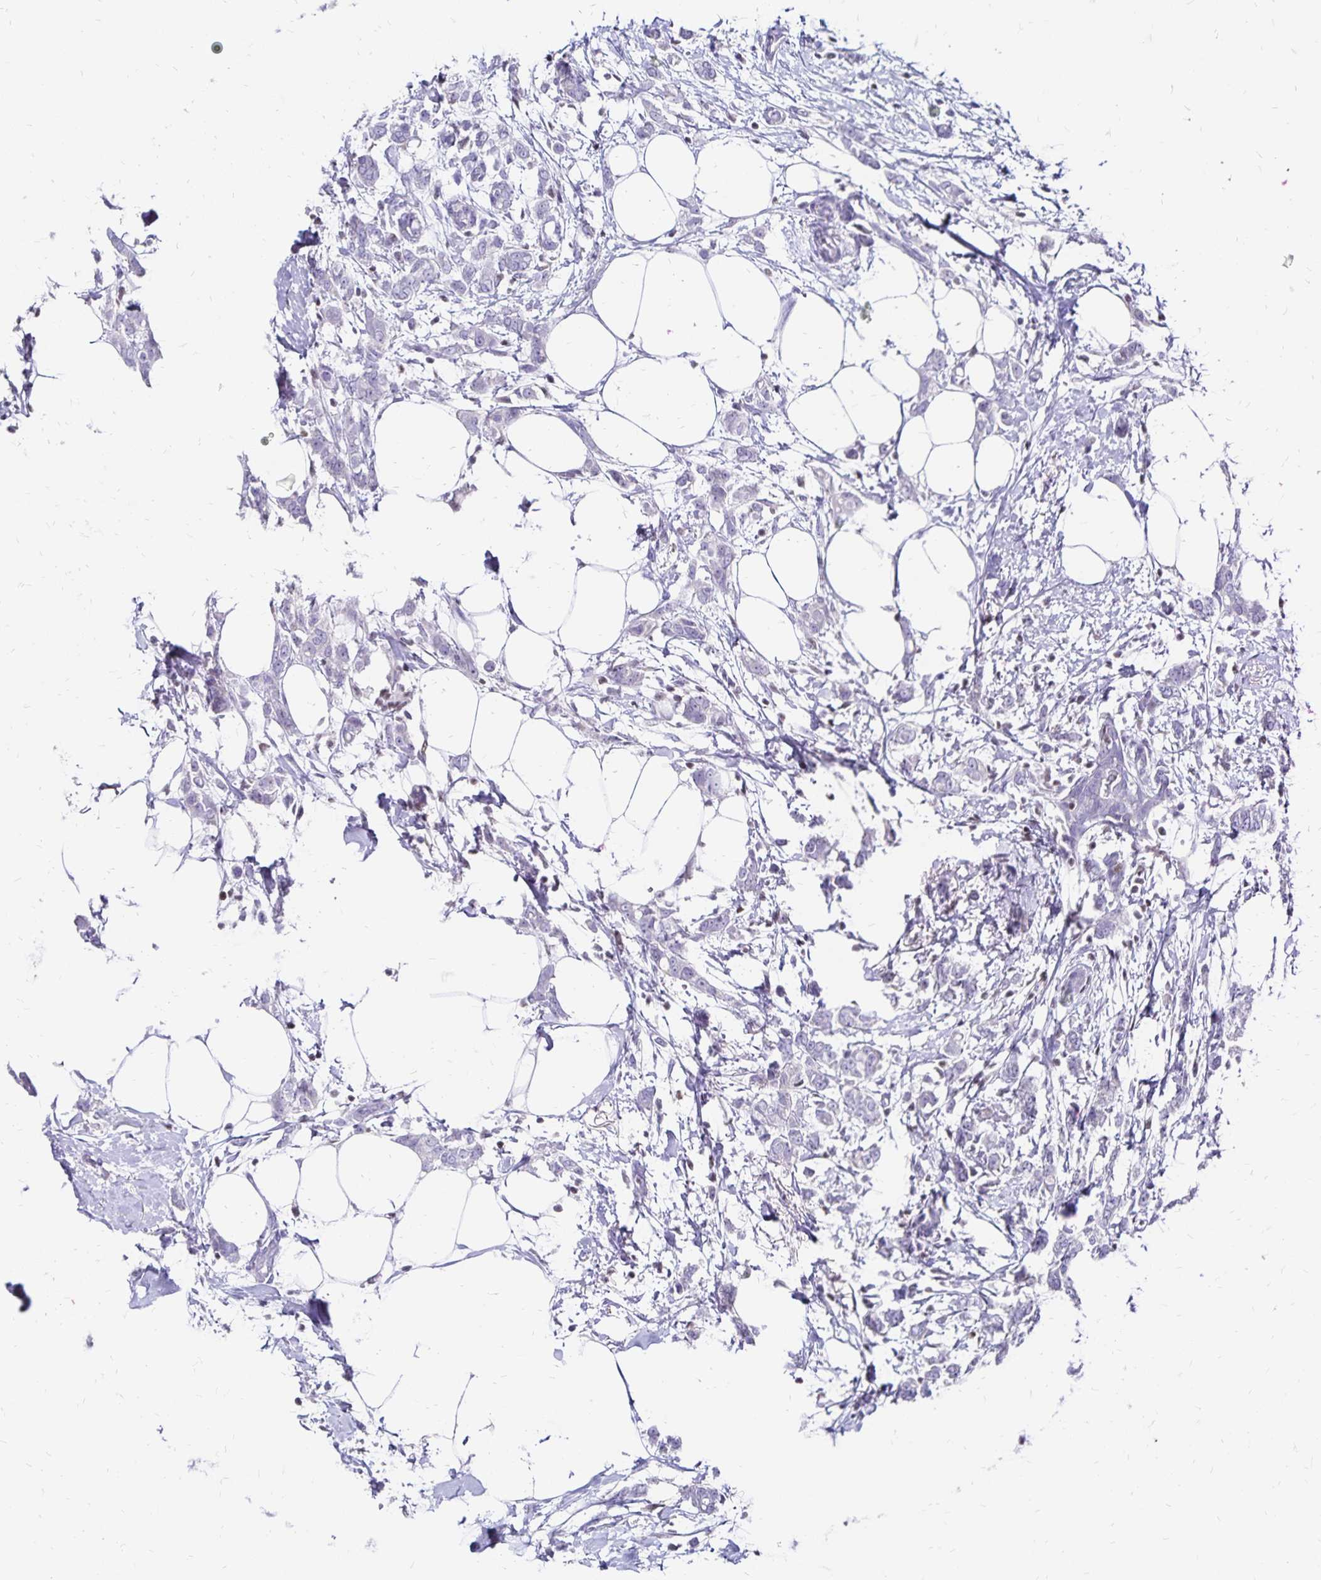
{"staining": {"intensity": "negative", "quantity": "none", "location": "none"}, "tissue": "breast cancer", "cell_type": "Tumor cells", "image_type": "cancer", "snomed": [{"axis": "morphology", "description": "Duct carcinoma"}, {"axis": "topography", "description": "Breast"}], "caption": "The image shows no staining of tumor cells in breast cancer (invasive ductal carcinoma).", "gene": "IKZF1", "patient": {"sex": "female", "age": 40}}